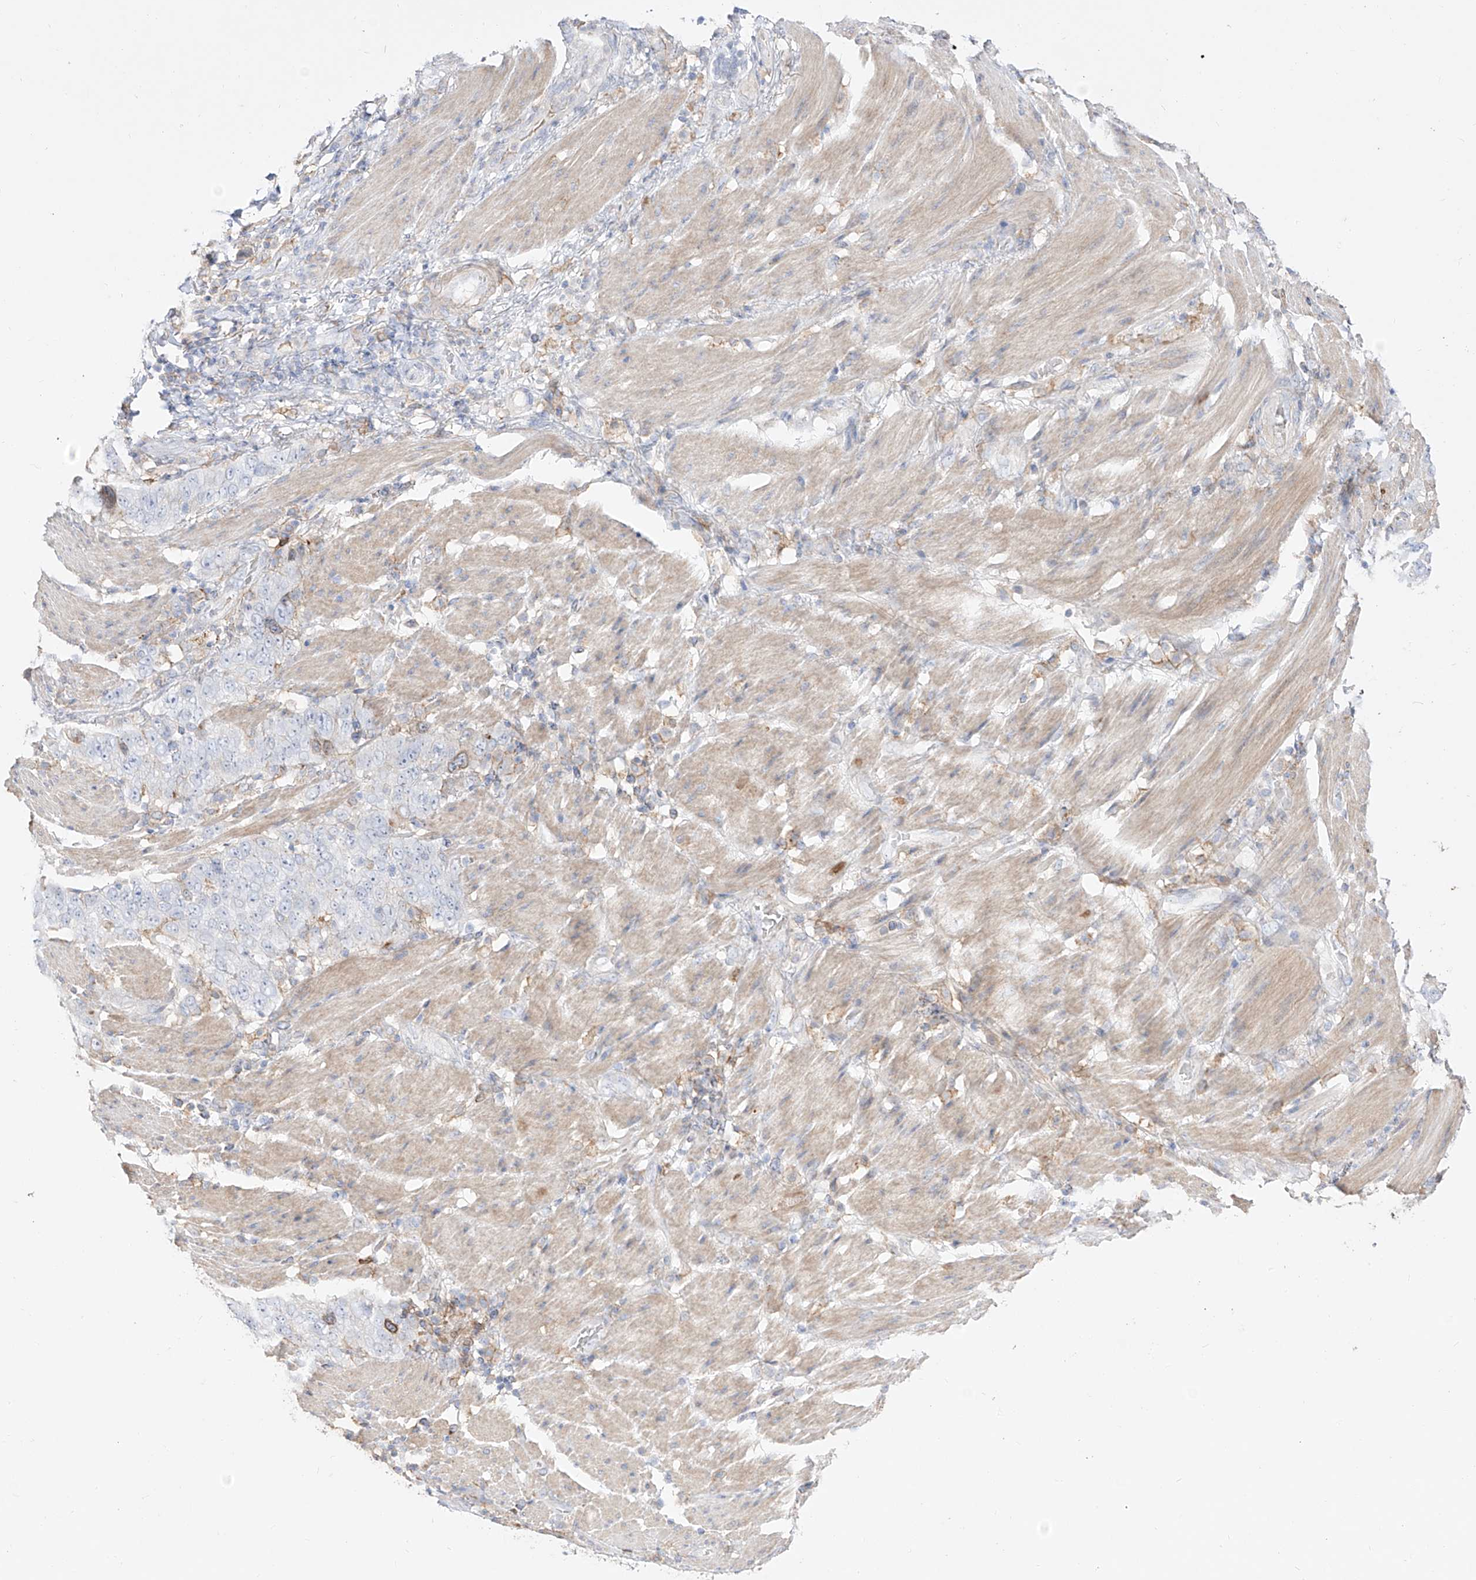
{"staining": {"intensity": "negative", "quantity": "none", "location": "none"}, "tissue": "stomach cancer", "cell_type": "Tumor cells", "image_type": "cancer", "snomed": [{"axis": "morphology", "description": "Adenocarcinoma, NOS"}, {"axis": "topography", "description": "Stomach"}], "caption": "A high-resolution image shows IHC staining of stomach cancer, which shows no significant expression in tumor cells.", "gene": "ZGRF1", "patient": {"sex": "male", "age": 48}}